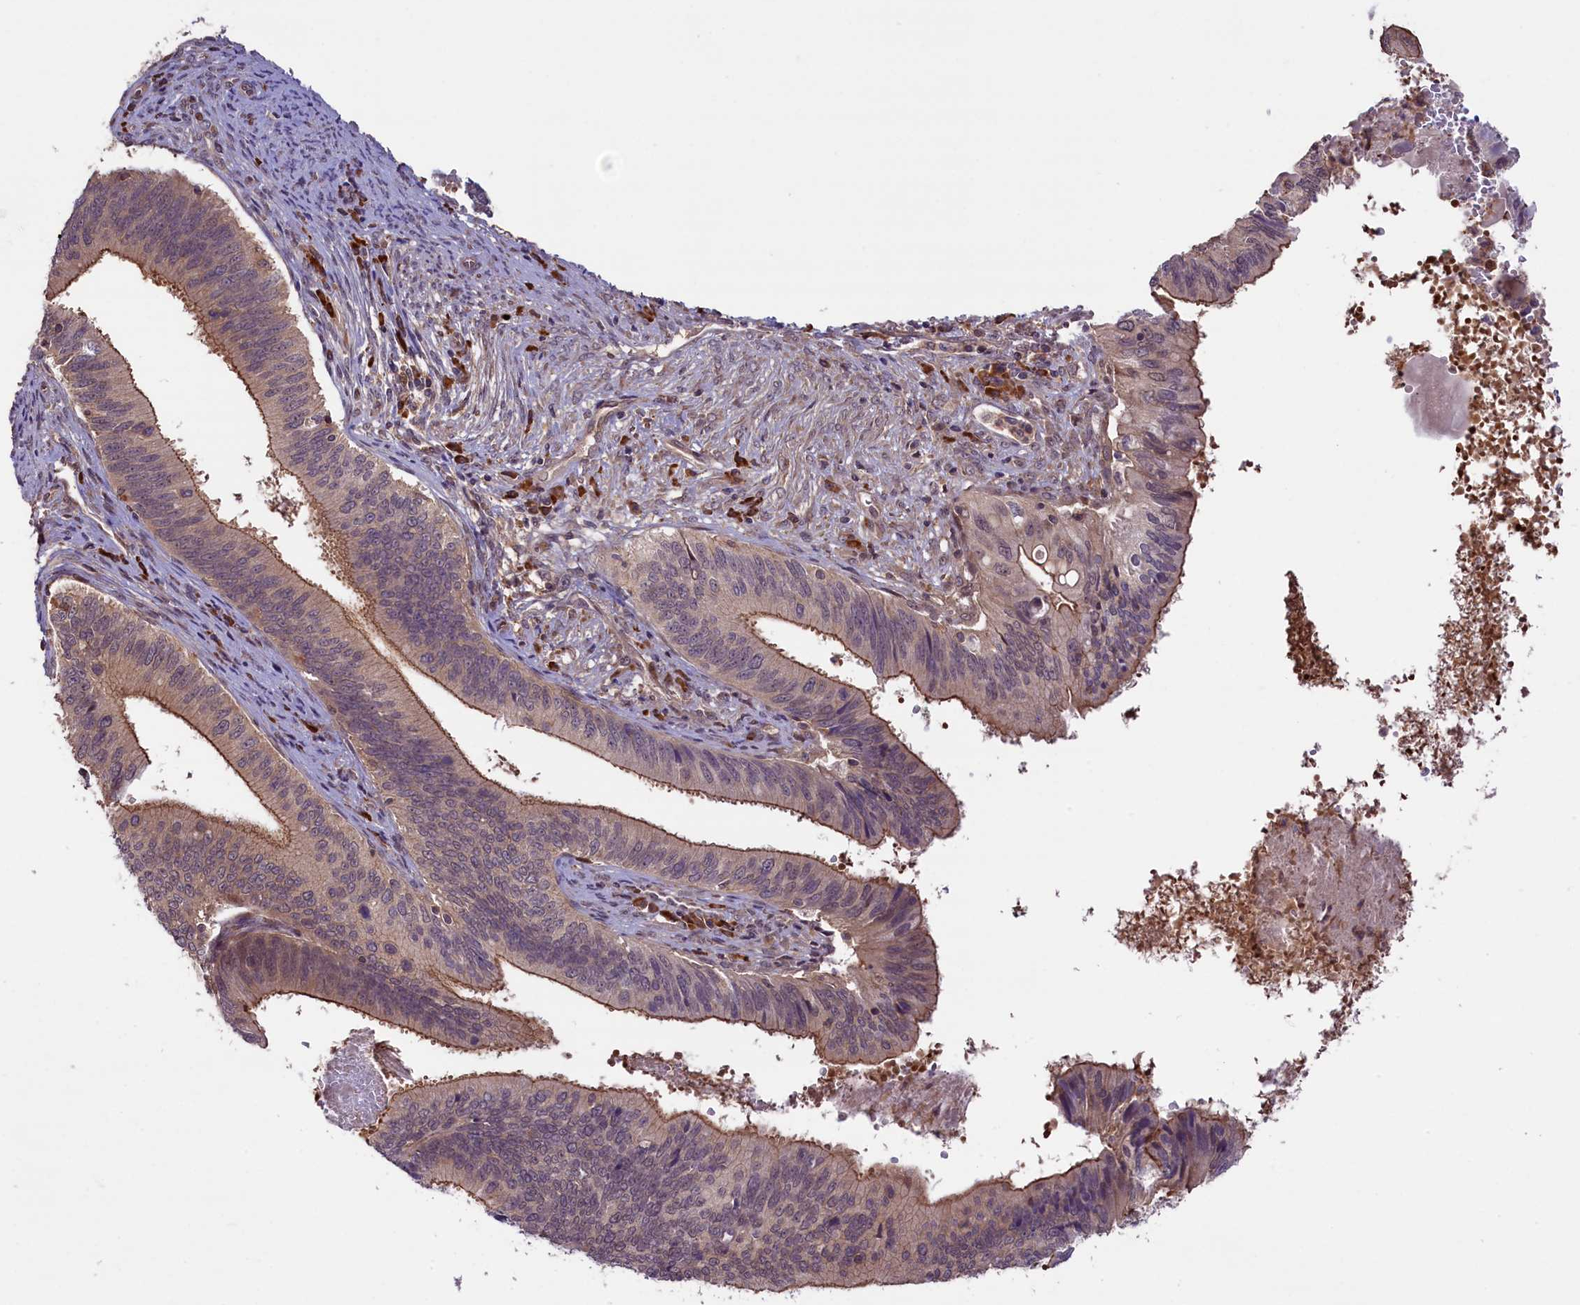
{"staining": {"intensity": "moderate", "quantity": ">75%", "location": "cytoplasmic/membranous"}, "tissue": "cervical cancer", "cell_type": "Tumor cells", "image_type": "cancer", "snomed": [{"axis": "morphology", "description": "Adenocarcinoma, NOS"}, {"axis": "topography", "description": "Cervix"}], "caption": "A brown stain highlights moderate cytoplasmic/membranous positivity of a protein in human cervical adenocarcinoma tumor cells.", "gene": "RIC8A", "patient": {"sex": "female", "age": 42}}